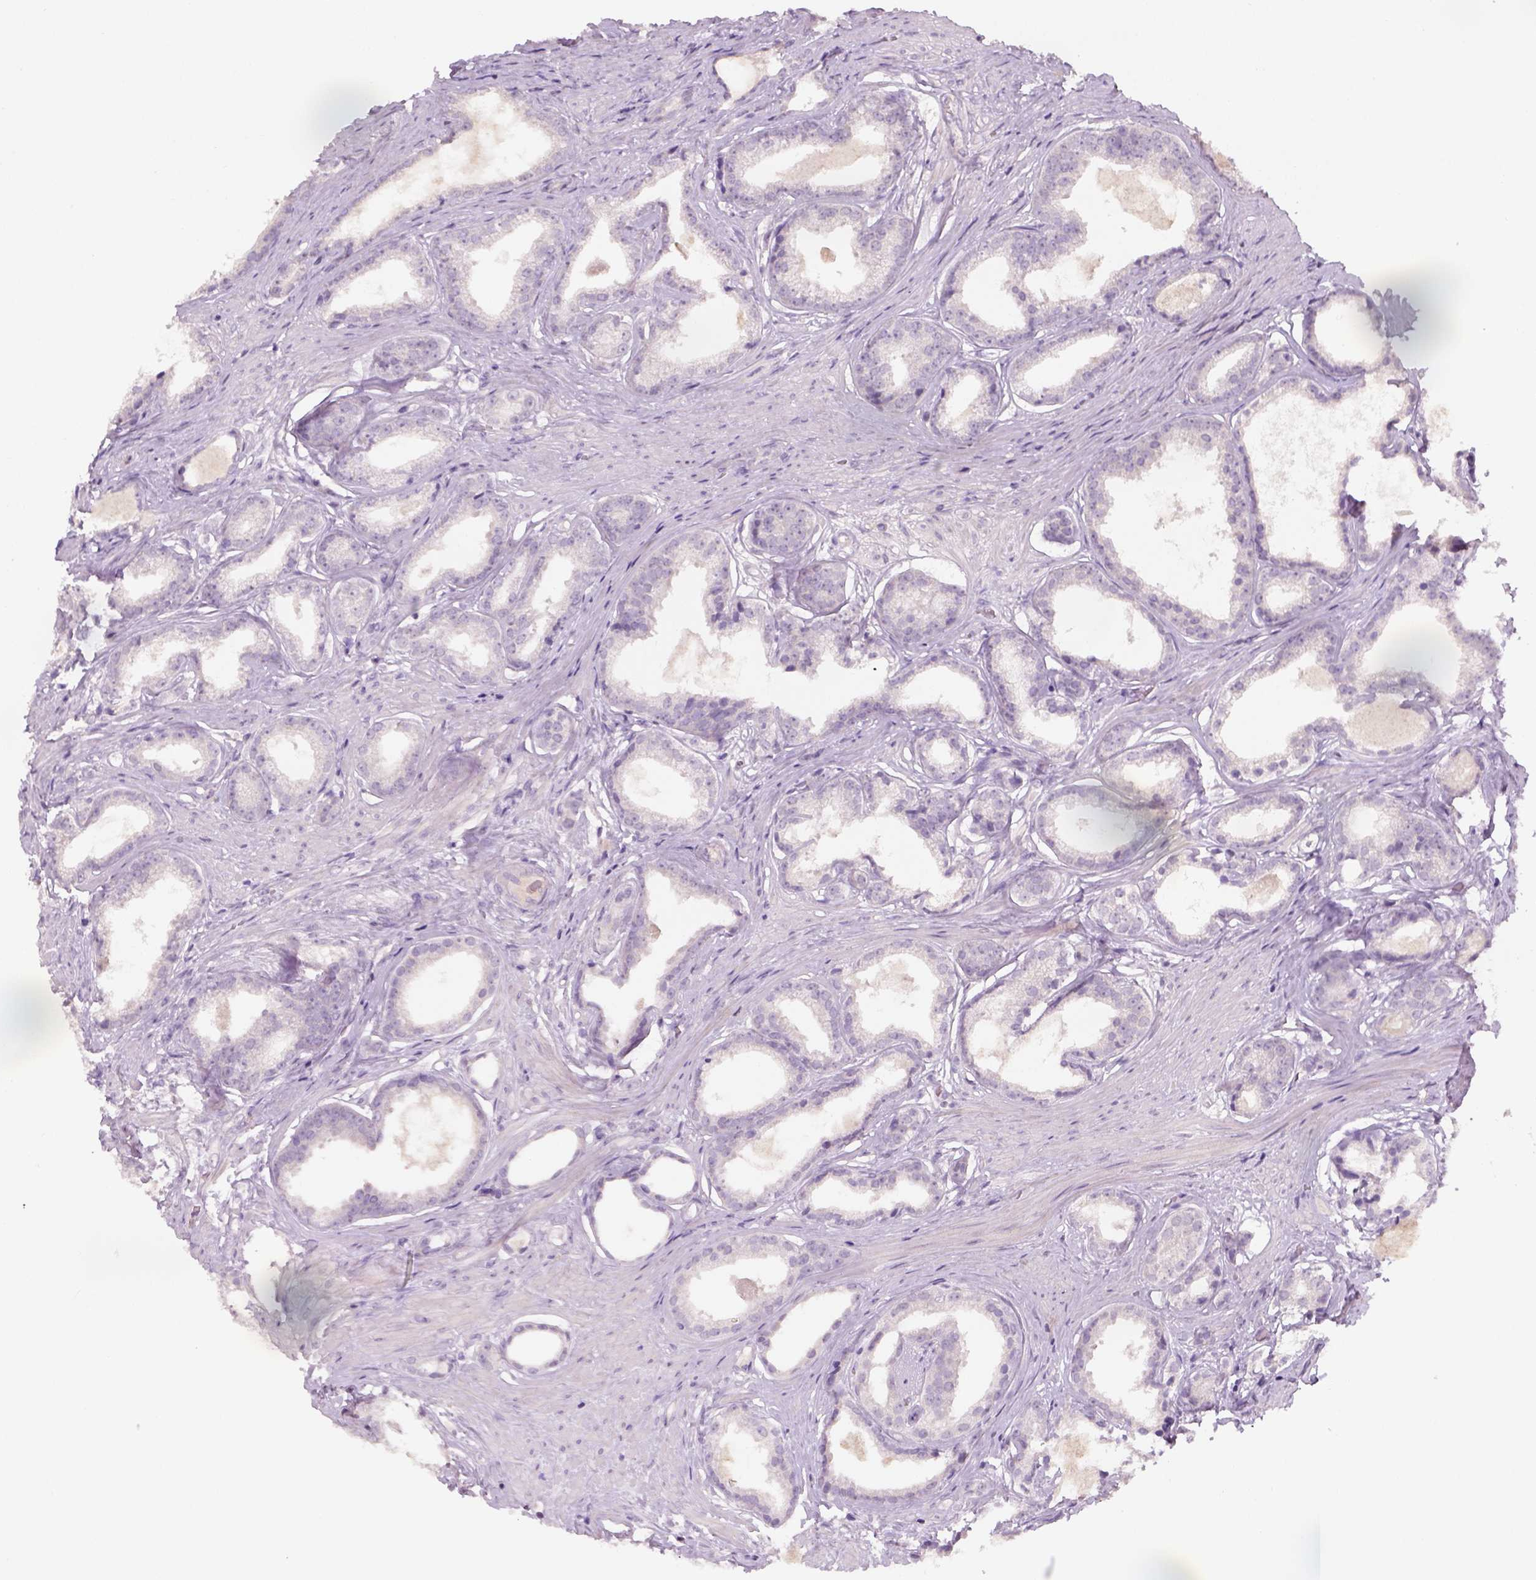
{"staining": {"intensity": "negative", "quantity": "none", "location": "none"}, "tissue": "prostate cancer", "cell_type": "Tumor cells", "image_type": "cancer", "snomed": [{"axis": "morphology", "description": "Adenocarcinoma, Low grade"}, {"axis": "topography", "description": "Prostate"}], "caption": "DAB (3,3'-diaminobenzidine) immunohistochemical staining of human prostate cancer exhibits no significant staining in tumor cells.", "gene": "GFI1B", "patient": {"sex": "male", "age": 65}}